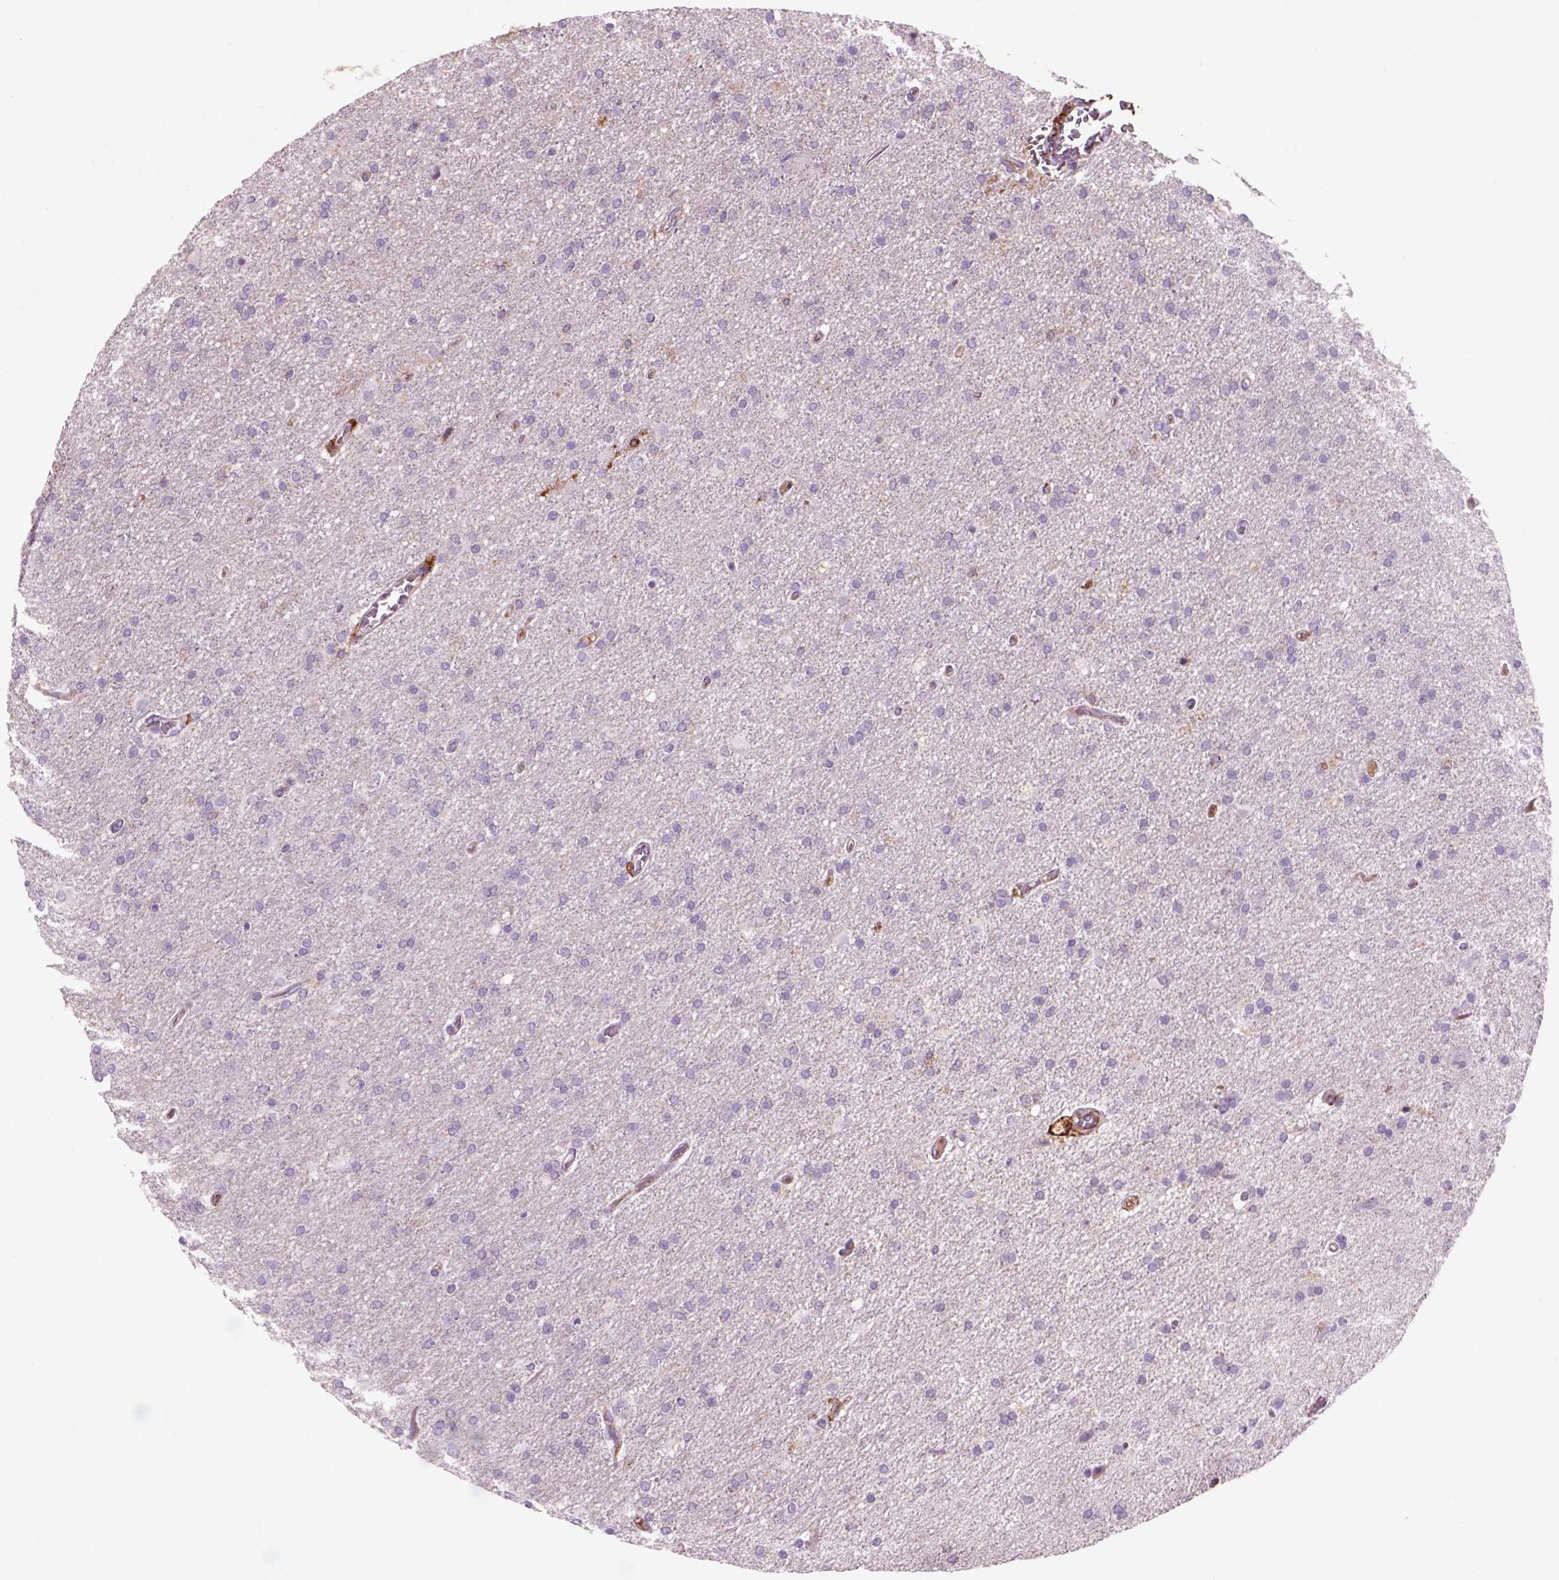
{"staining": {"intensity": "negative", "quantity": "none", "location": "none"}, "tissue": "glioma", "cell_type": "Tumor cells", "image_type": "cancer", "snomed": [{"axis": "morphology", "description": "Glioma, malignant, High grade"}, {"axis": "topography", "description": "Cerebral cortex"}], "caption": "DAB immunohistochemical staining of human high-grade glioma (malignant) reveals no significant staining in tumor cells.", "gene": "CD14", "patient": {"sex": "male", "age": 70}}